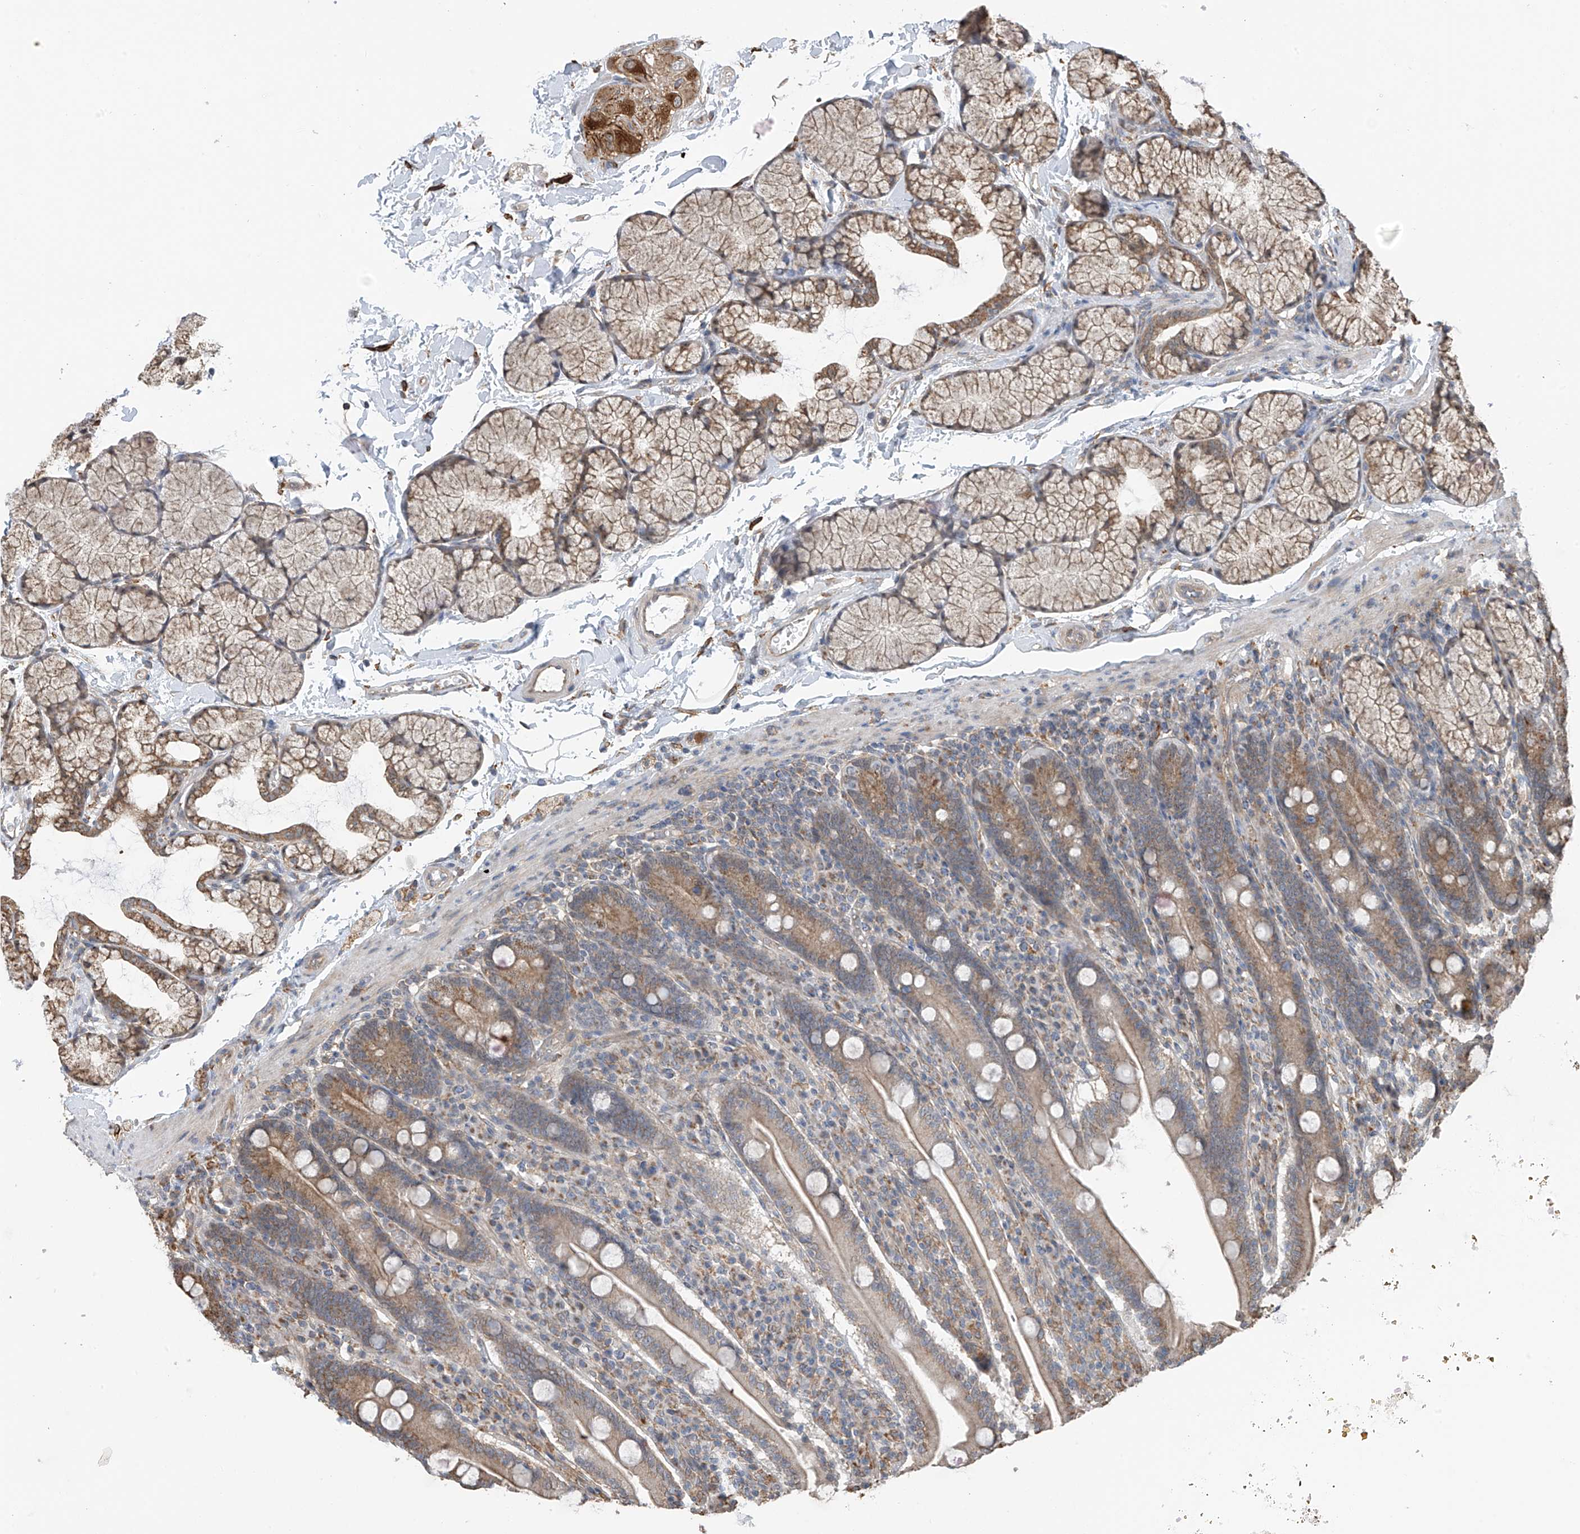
{"staining": {"intensity": "moderate", "quantity": "25%-75%", "location": "cytoplasmic/membranous"}, "tissue": "duodenum", "cell_type": "Glandular cells", "image_type": "normal", "snomed": [{"axis": "morphology", "description": "Normal tissue, NOS"}, {"axis": "topography", "description": "Duodenum"}], "caption": "This histopathology image exhibits immunohistochemistry staining of benign duodenum, with medium moderate cytoplasmic/membranous positivity in approximately 25%-75% of glandular cells.", "gene": "ZNF189", "patient": {"sex": "male", "age": 35}}